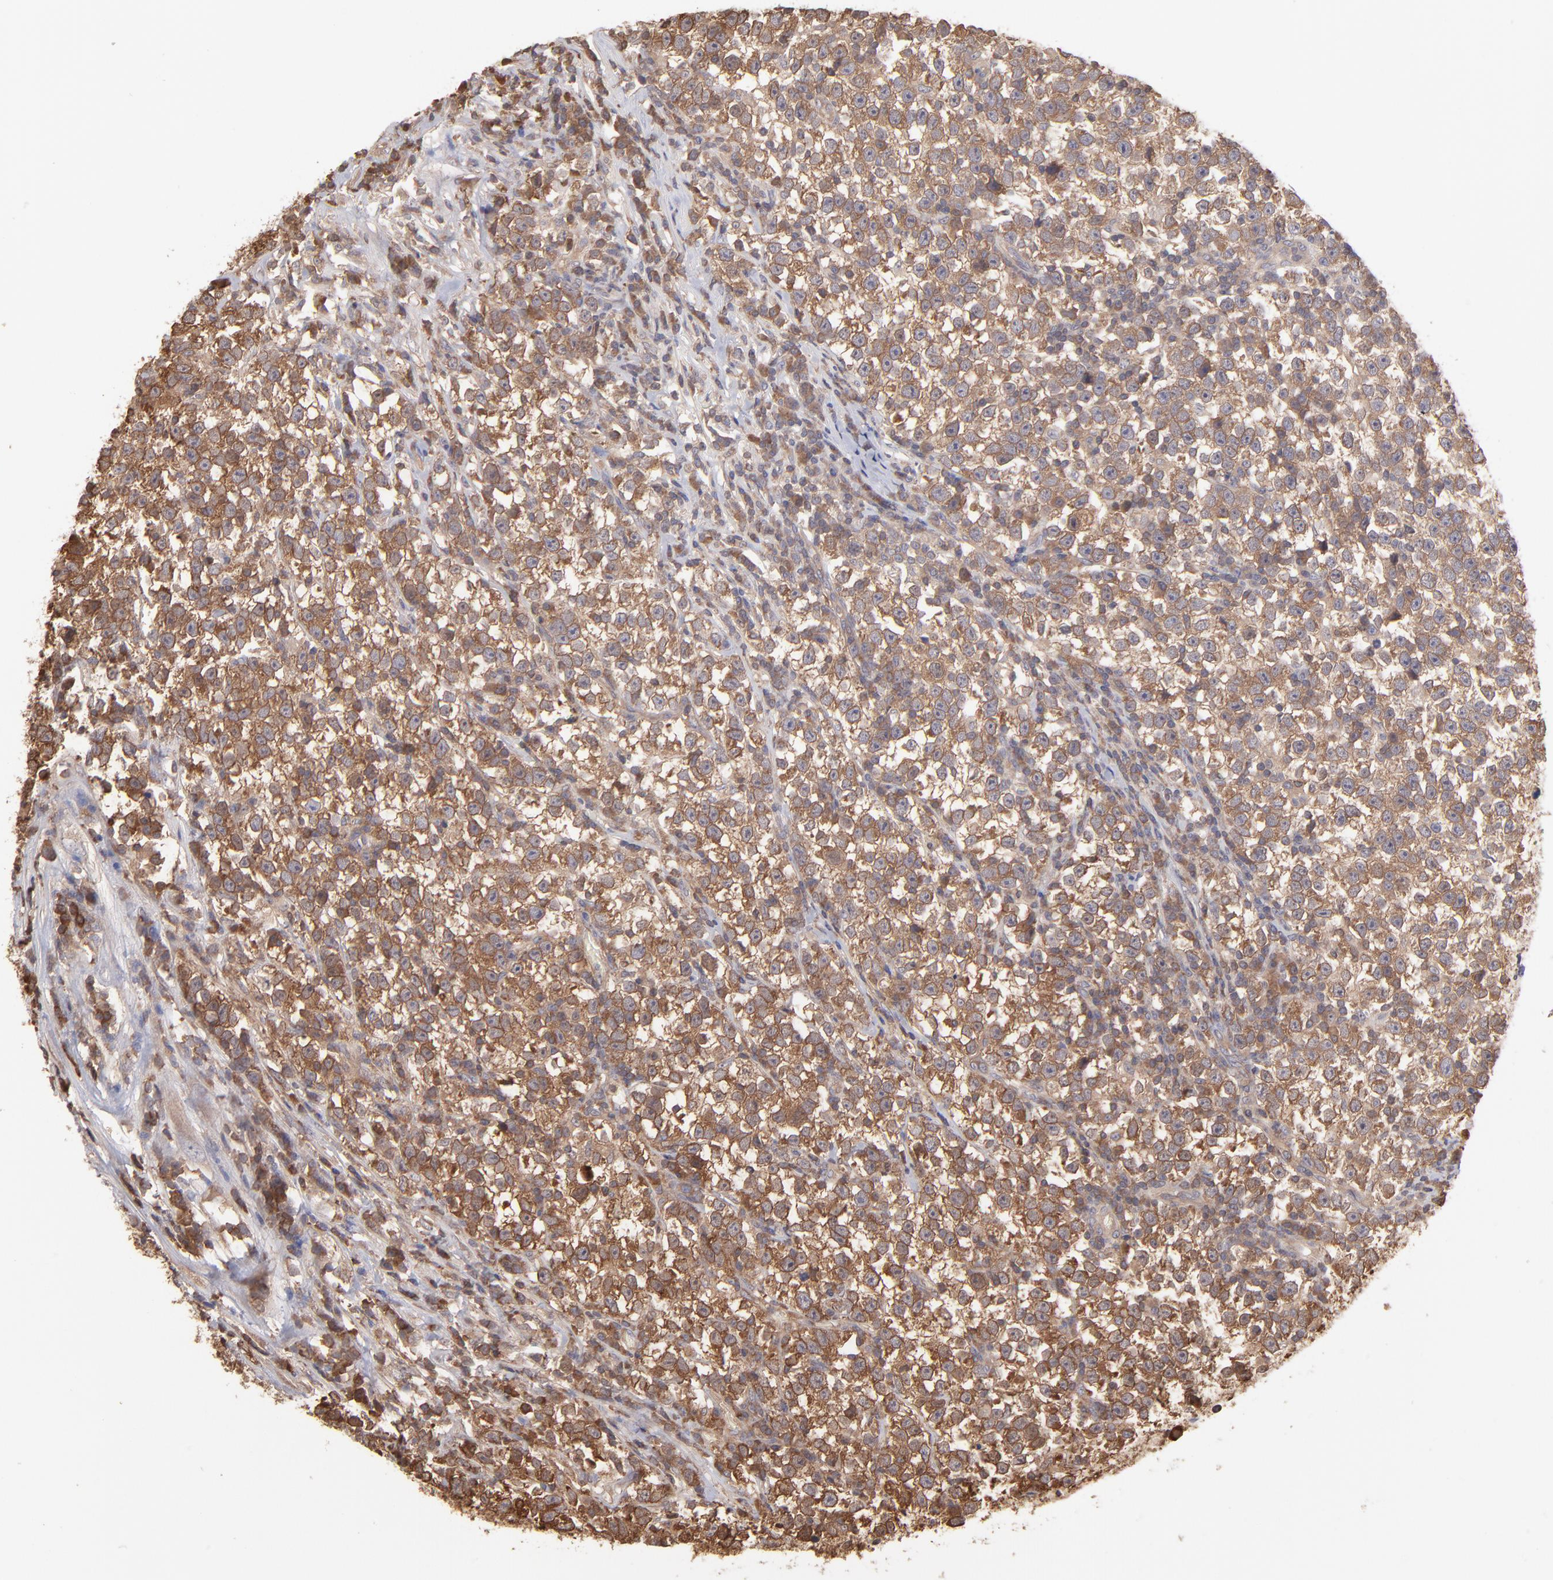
{"staining": {"intensity": "strong", "quantity": ">75%", "location": "cytoplasmic/membranous"}, "tissue": "testis cancer", "cell_type": "Tumor cells", "image_type": "cancer", "snomed": [{"axis": "morphology", "description": "Seminoma, NOS"}, {"axis": "topography", "description": "Testis"}], "caption": "High-magnification brightfield microscopy of testis seminoma stained with DAB (3,3'-diaminobenzidine) (brown) and counterstained with hematoxylin (blue). tumor cells exhibit strong cytoplasmic/membranous staining is present in about>75% of cells. (Stains: DAB (3,3'-diaminobenzidine) in brown, nuclei in blue, Microscopy: brightfield microscopy at high magnification).", "gene": "MAP2K2", "patient": {"sex": "male", "age": 43}}